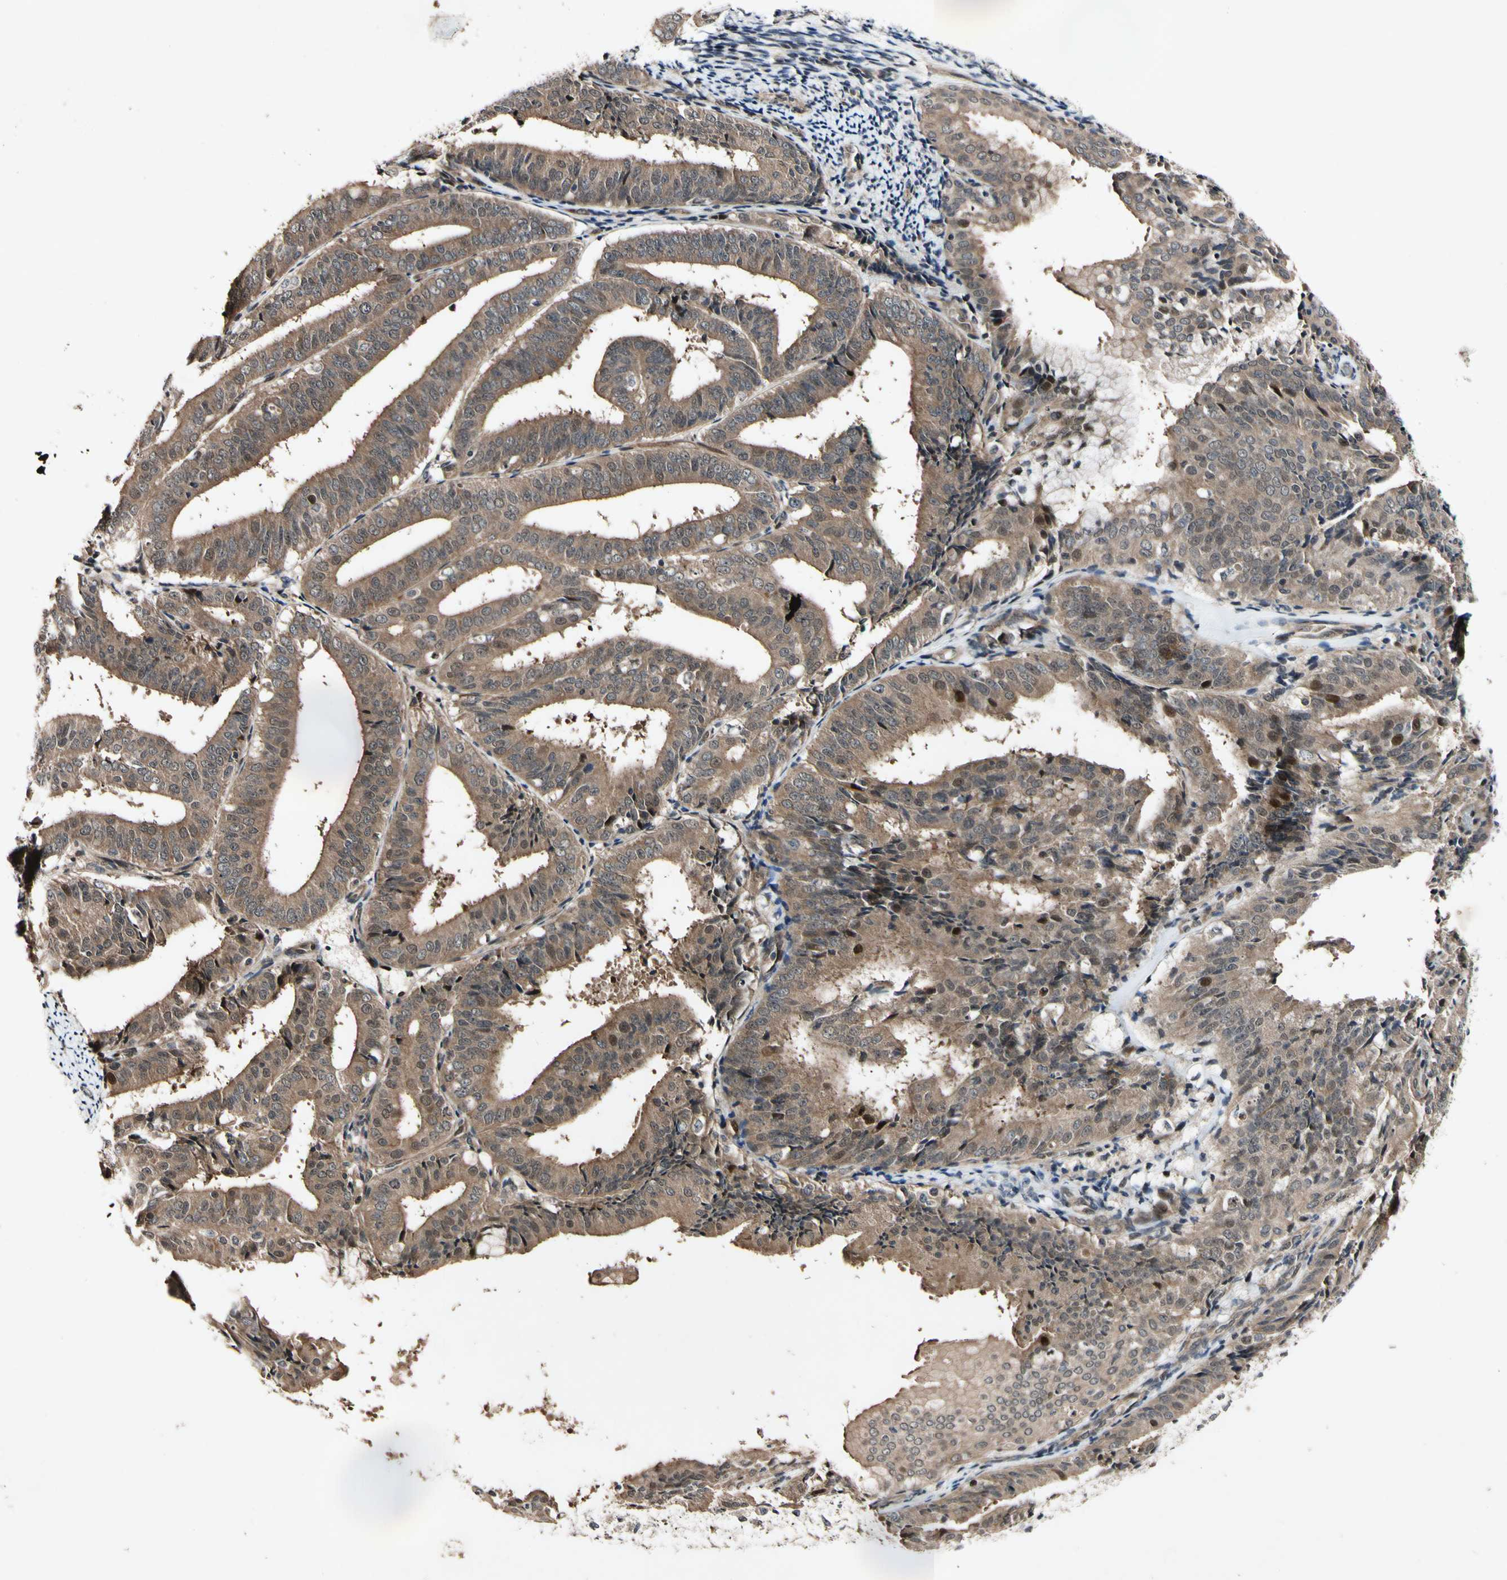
{"staining": {"intensity": "moderate", "quantity": ">75%", "location": "cytoplasmic/membranous"}, "tissue": "endometrial cancer", "cell_type": "Tumor cells", "image_type": "cancer", "snomed": [{"axis": "morphology", "description": "Adenocarcinoma, NOS"}, {"axis": "topography", "description": "Endometrium"}], "caption": "DAB (3,3'-diaminobenzidine) immunohistochemical staining of human endometrial cancer (adenocarcinoma) reveals moderate cytoplasmic/membranous protein positivity in approximately >75% of tumor cells.", "gene": "CSNK1E", "patient": {"sex": "female", "age": 63}}